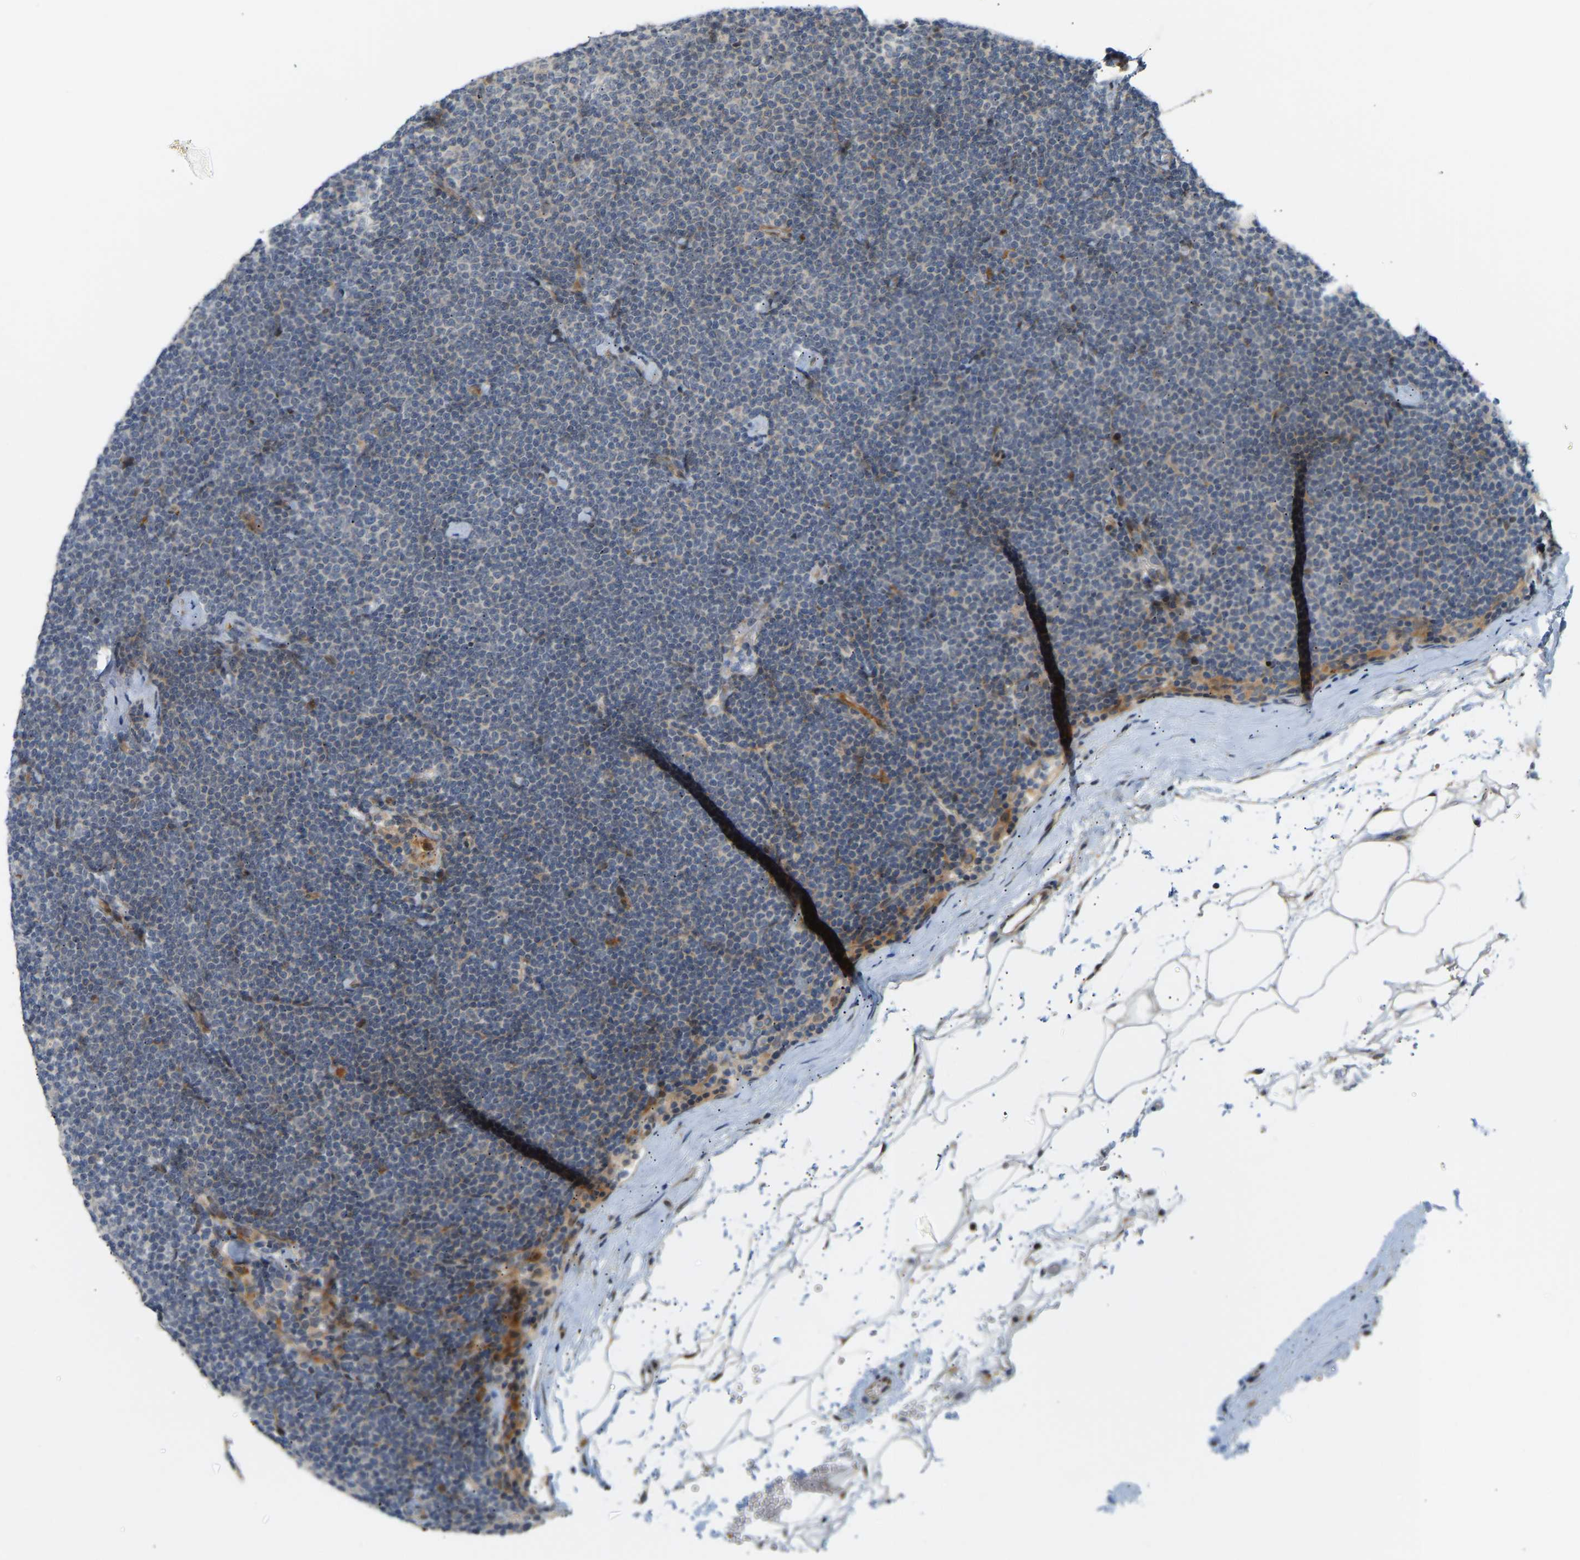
{"staining": {"intensity": "negative", "quantity": "none", "location": "none"}, "tissue": "lymphoma", "cell_type": "Tumor cells", "image_type": "cancer", "snomed": [{"axis": "morphology", "description": "Malignant lymphoma, non-Hodgkin's type, Low grade"}, {"axis": "topography", "description": "Lymph node"}], "caption": "Low-grade malignant lymphoma, non-Hodgkin's type stained for a protein using IHC demonstrates no expression tumor cells.", "gene": "POGLUT2", "patient": {"sex": "female", "age": 53}}